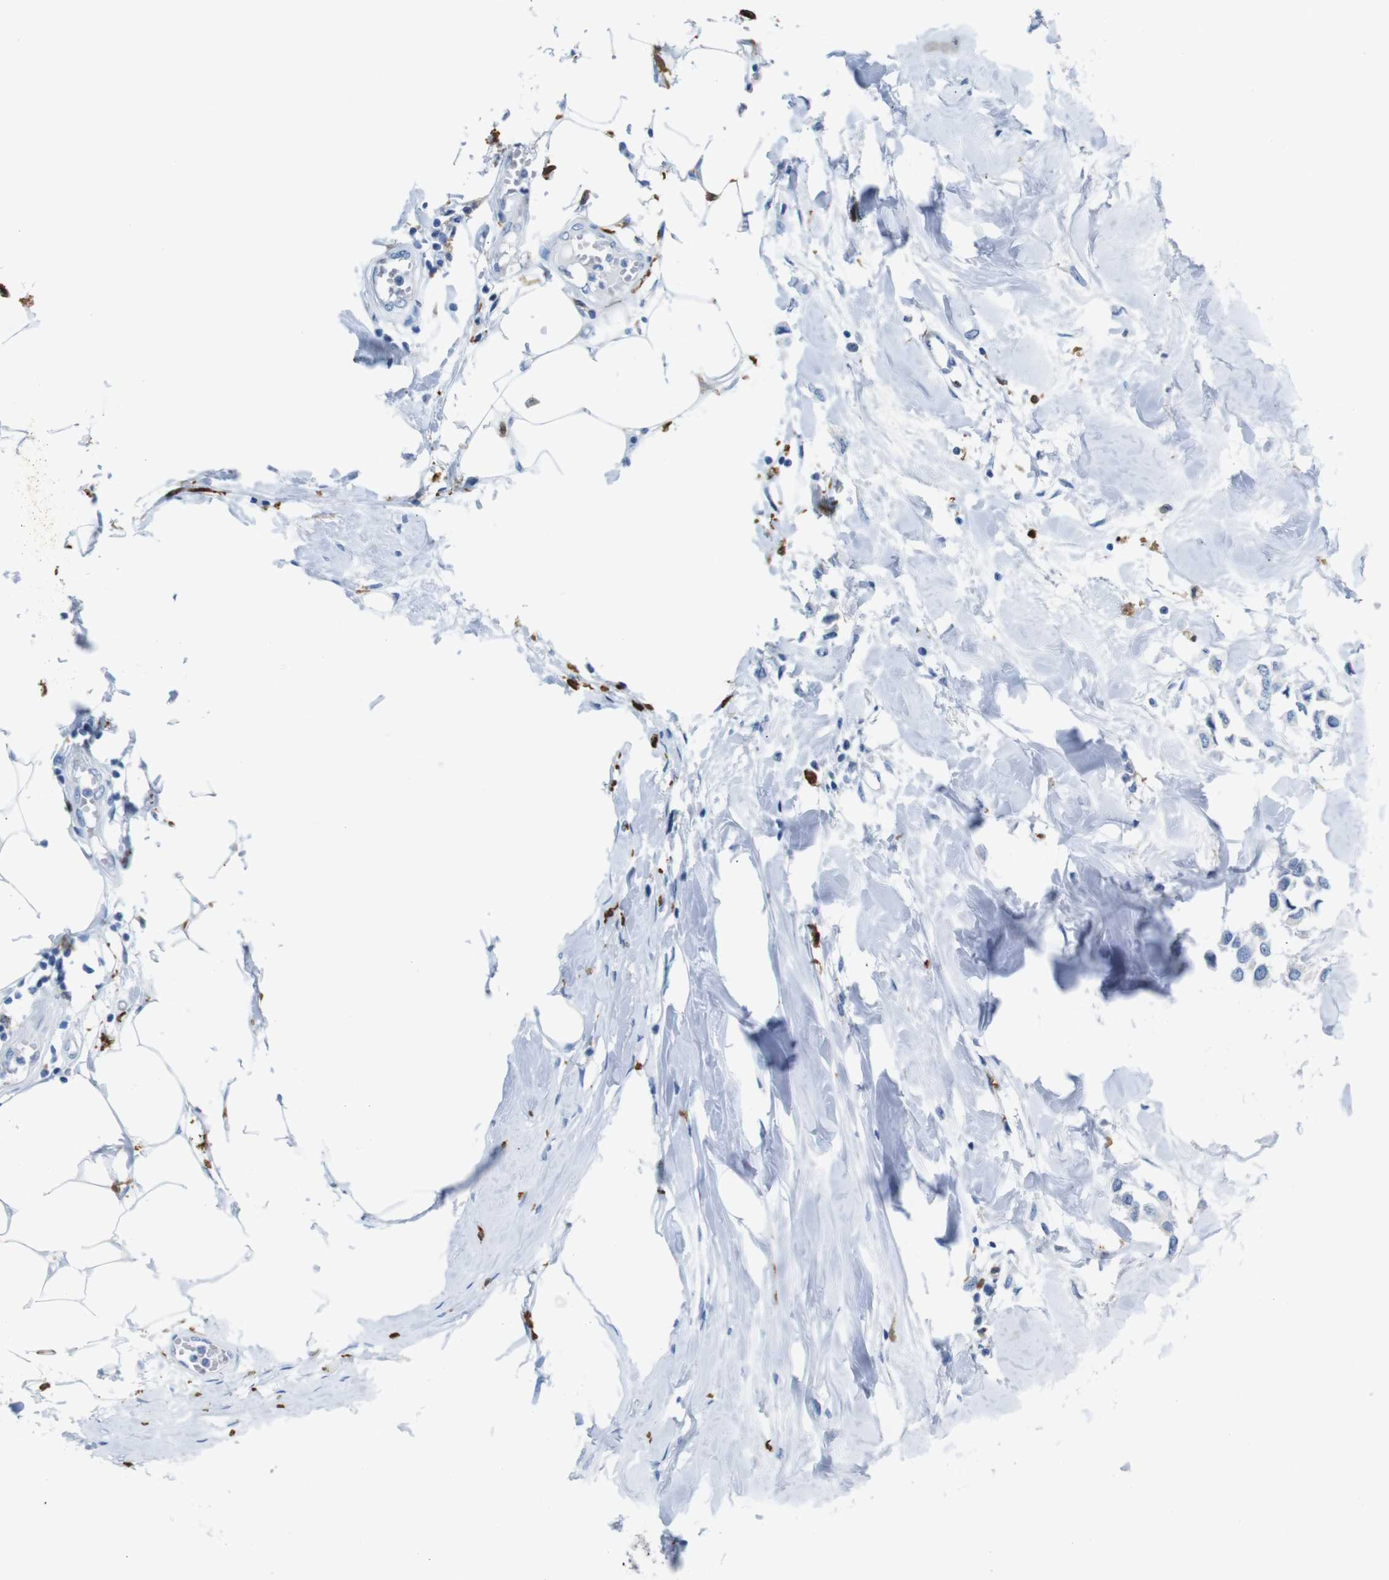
{"staining": {"intensity": "negative", "quantity": "none", "location": "none"}, "tissue": "breast cancer", "cell_type": "Tumor cells", "image_type": "cancer", "snomed": [{"axis": "morphology", "description": "Lobular carcinoma"}, {"axis": "topography", "description": "Breast"}], "caption": "DAB (3,3'-diaminobenzidine) immunohistochemical staining of breast lobular carcinoma reveals no significant positivity in tumor cells. (Stains: DAB immunohistochemistry (IHC) with hematoxylin counter stain, Microscopy: brightfield microscopy at high magnification).", "gene": "C1orf210", "patient": {"sex": "female", "age": 51}}